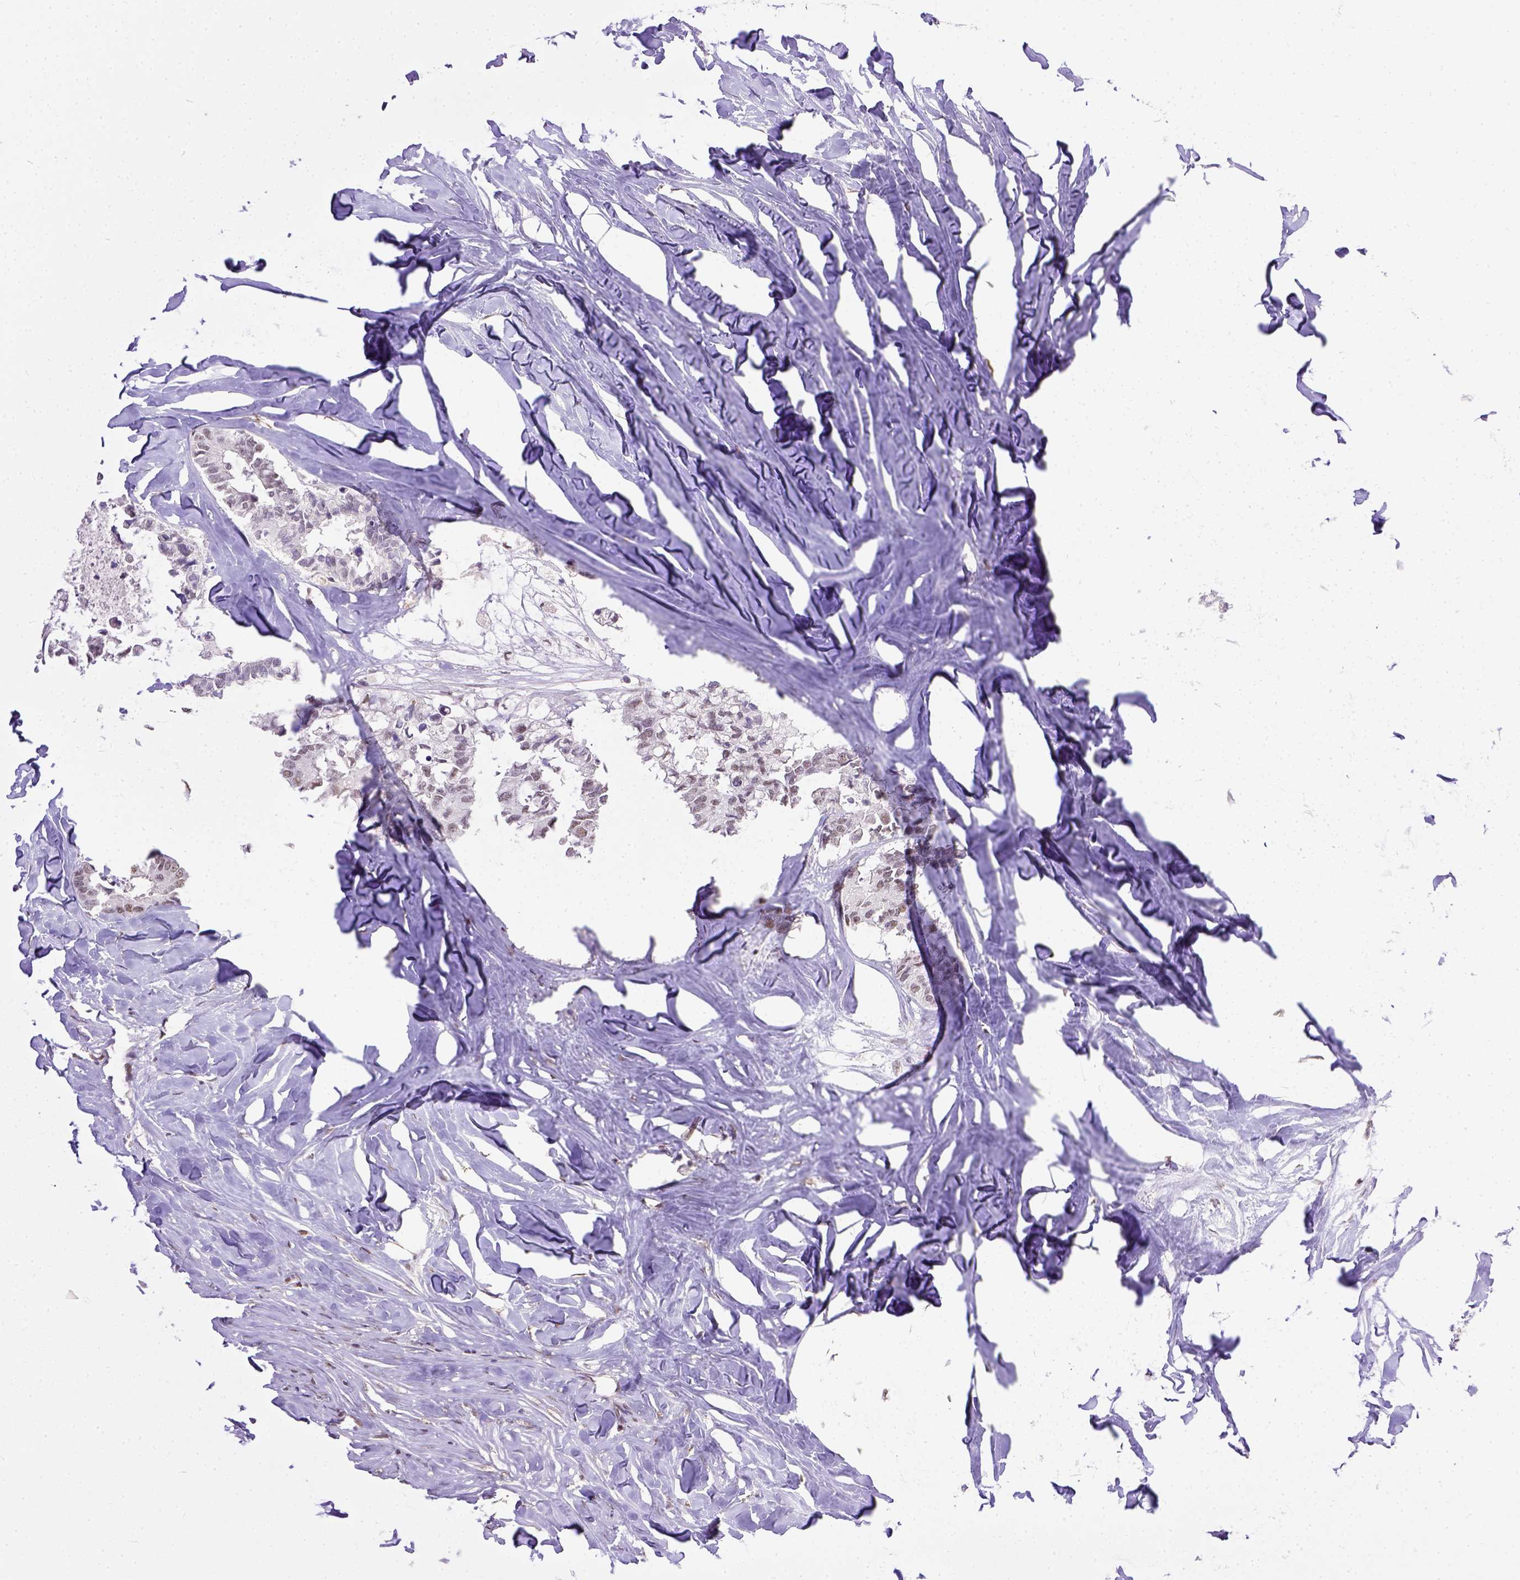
{"staining": {"intensity": "weak", "quantity": "25%-75%", "location": "nuclear"}, "tissue": "colorectal cancer", "cell_type": "Tumor cells", "image_type": "cancer", "snomed": [{"axis": "morphology", "description": "Adenocarcinoma, NOS"}, {"axis": "topography", "description": "Colon"}, {"axis": "topography", "description": "Rectum"}], "caption": "A brown stain labels weak nuclear positivity of a protein in human adenocarcinoma (colorectal) tumor cells.", "gene": "ERCC1", "patient": {"sex": "male", "age": 57}}